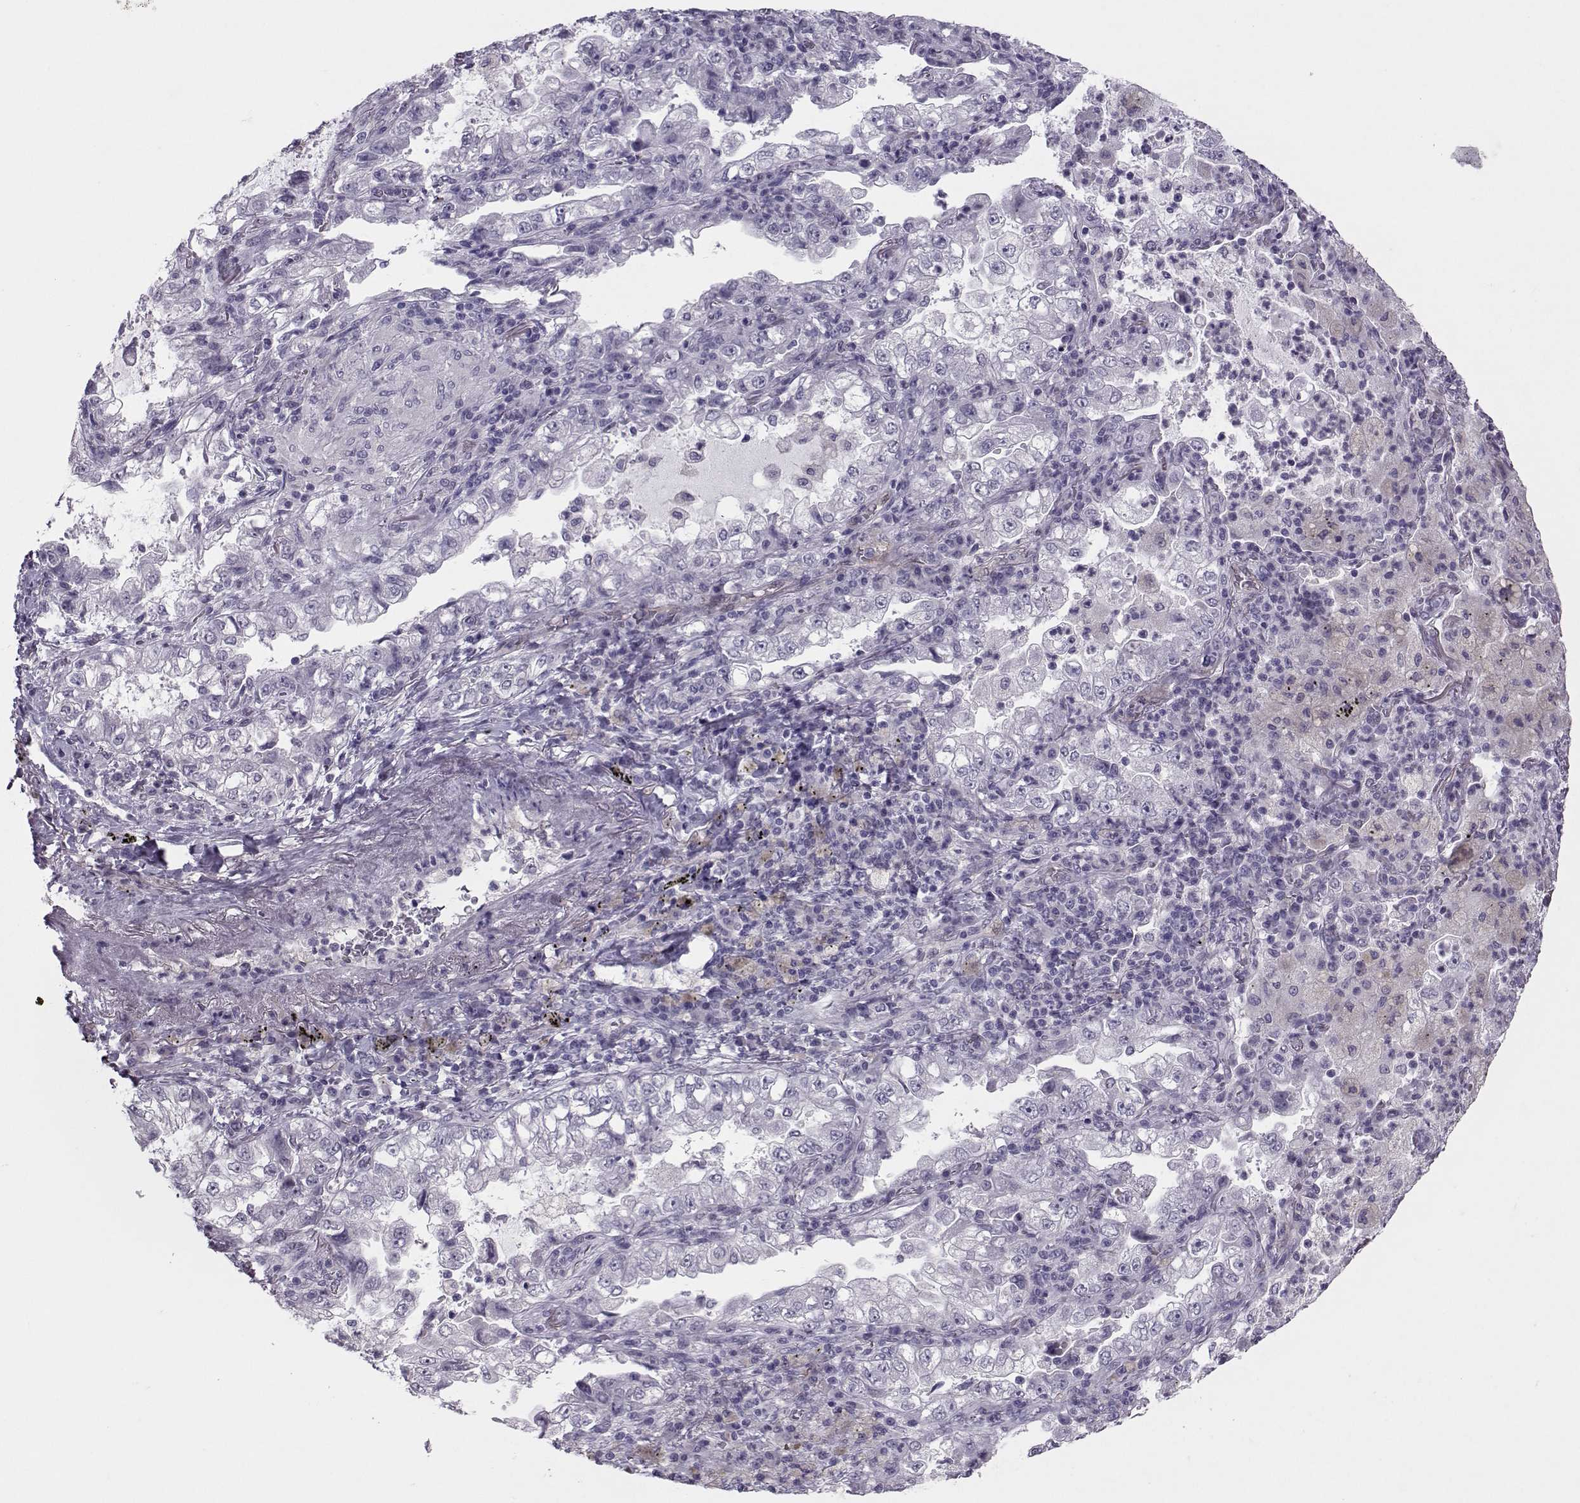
{"staining": {"intensity": "negative", "quantity": "none", "location": "none"}, "tissue": "lung cancer", "cell_type": "Tumor cells", "image_type": "cancer", "snomed": [{"axis": "morphology", "description": "Adenocarcinoma, NOS"}, {"axis": "topography", "description": "Lung"}], "caption": "The immunohistochemistry (IHC) photomicrograph has no significant positivity in tumor cells of adenocarcinoma (lung) tissue. Brightfield microscopy of immunohistochemistry stained with DAB (3,3'-diaminobenzidine) (brown) and hematoxylin (blue), captured at high magnification.", "gene": "ASRGL1", "patient": {"sex": "female", "age": 73}}